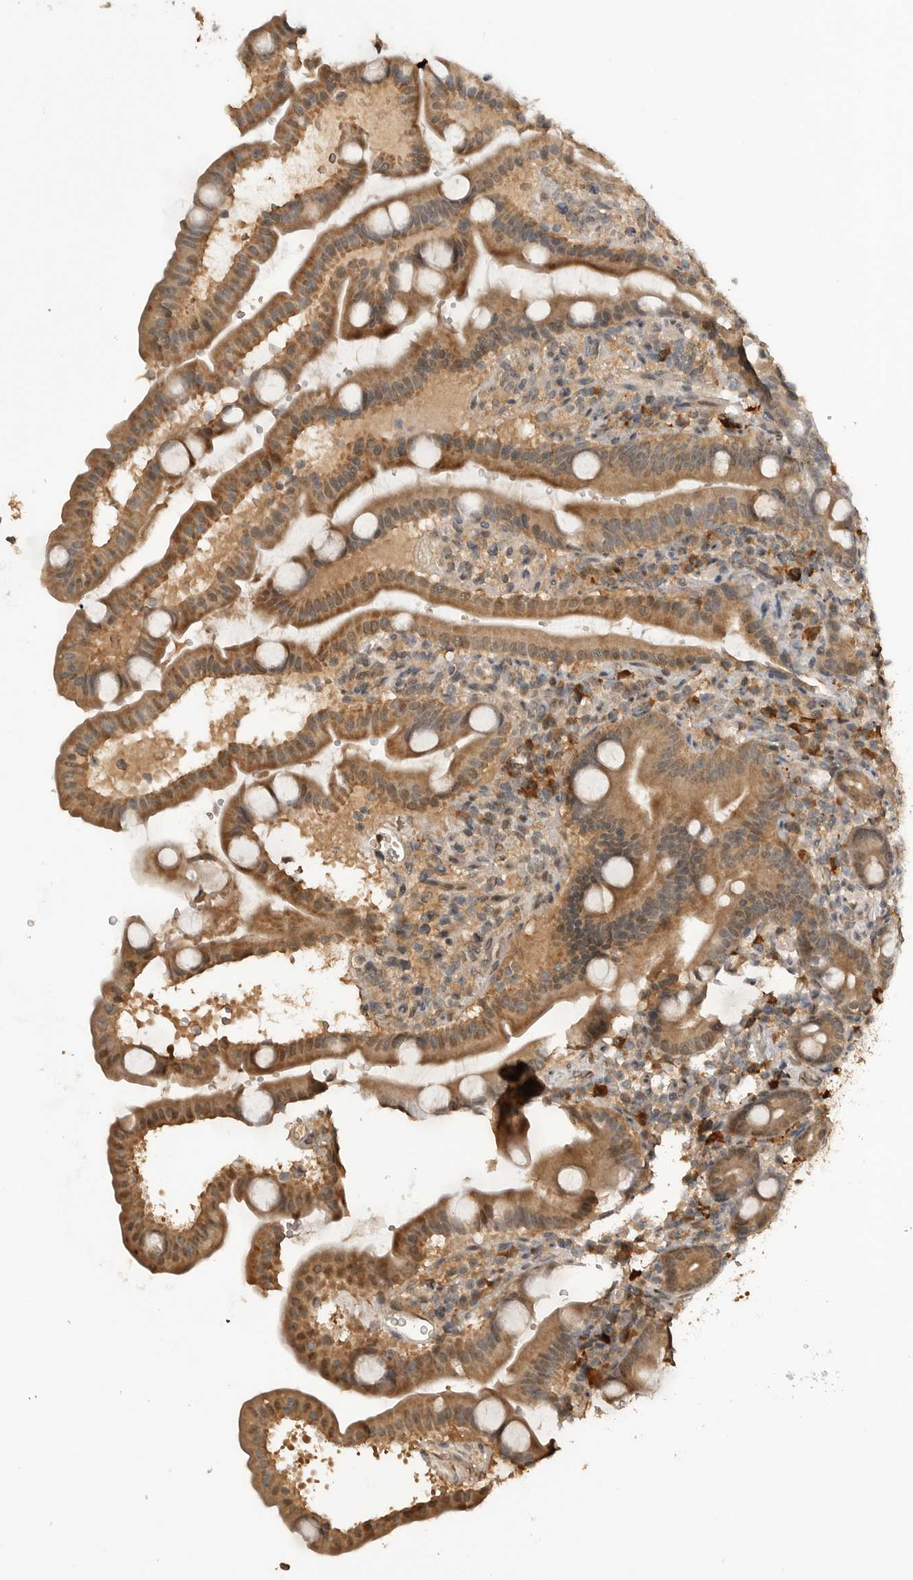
{"staining": {"intensity": "moderate", "quantity": ">75%", "location": "cytoplasmic/membranous"}, "tissue": "duodenum", "cell_type": "Glandular cells", "image_type": "normal", "snomed": [{"axis": "morphology", "description": "Normal tissue, NOS"}, {"axis": "topography", "description": "Duodenum"}], "caption": "IHC staining of normal duodenum, which reveals medium levels of moderate cytoplasmic/membranous expression in about >75% of glandular cells indicating moderate cytoplasmic/membranous protein staining. The staining was performed using DAB (3,3'-diaminobenzidine) (brown) for protein detection and nuclei were counterstained in hematoxylin (blue).", "gene": "ASPSCR1", "patient": {"sex": "male", "age": 54}}